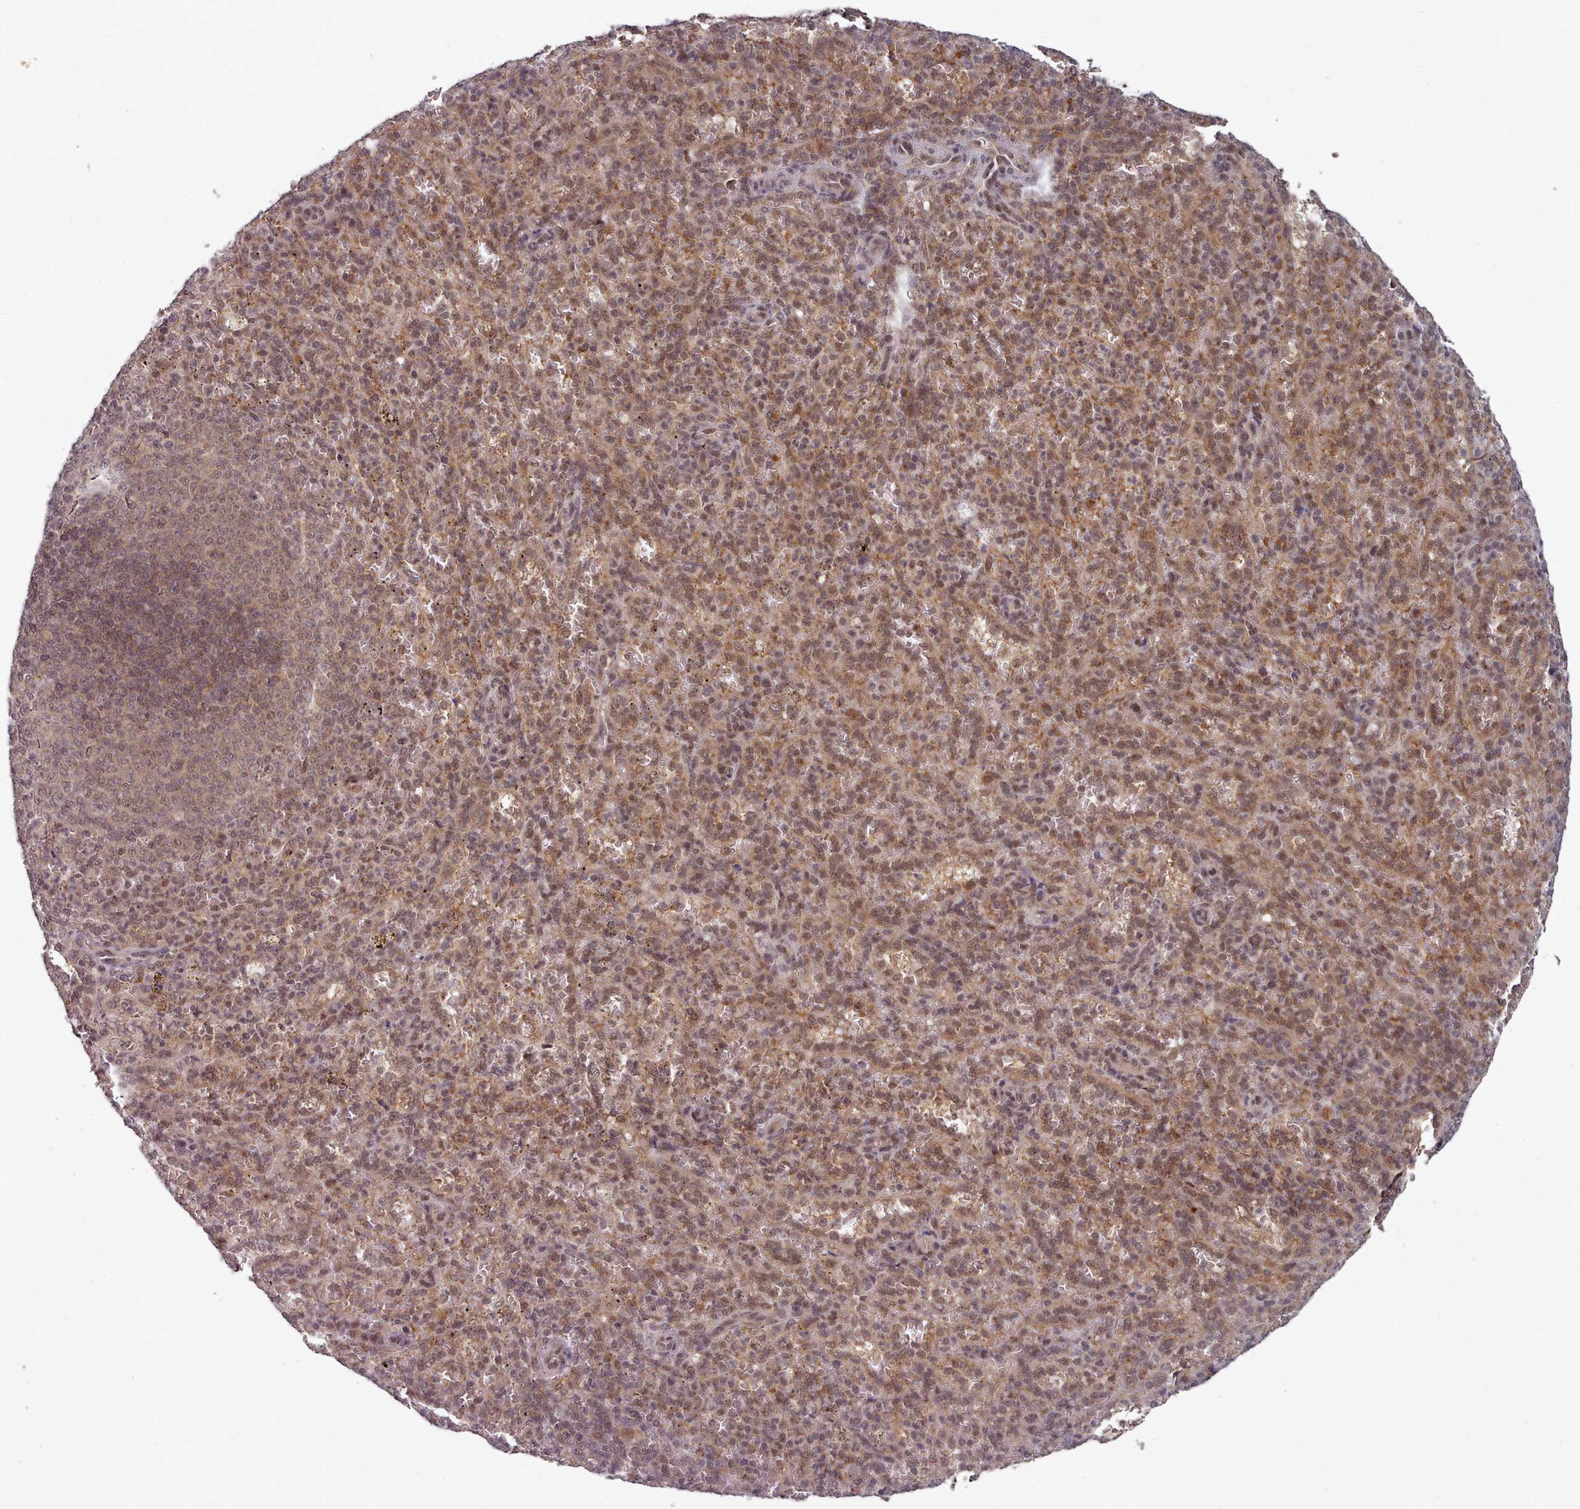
{"staining": {"intensity": "moderate", "quantity": "25%-75%", "location": "cytoplasmic/membranous,nuclear"}, "tissue": "spleen", "cell_type": "Cells in red pulp", "image_type": "normal", "snomed": [{"axis": "morphology", "description": "Normal tissue, NOS"}, {"axis": "topography", "description": "Spleen"}], "caption": "Brown immunohistochemical staining in benign human spleen exhibits moderate cytoplasmic/membranous,nuclear expression in approximately 25%-75% of cells in red pulp. The staining was performed using DAB (3,3'-diaminobenzidine), with brown indicating positive protein expression. Nuclei are stained blue with hematoxylin.", "gene": "DHX8", "patient": {"sex": "female", "age": 21}}